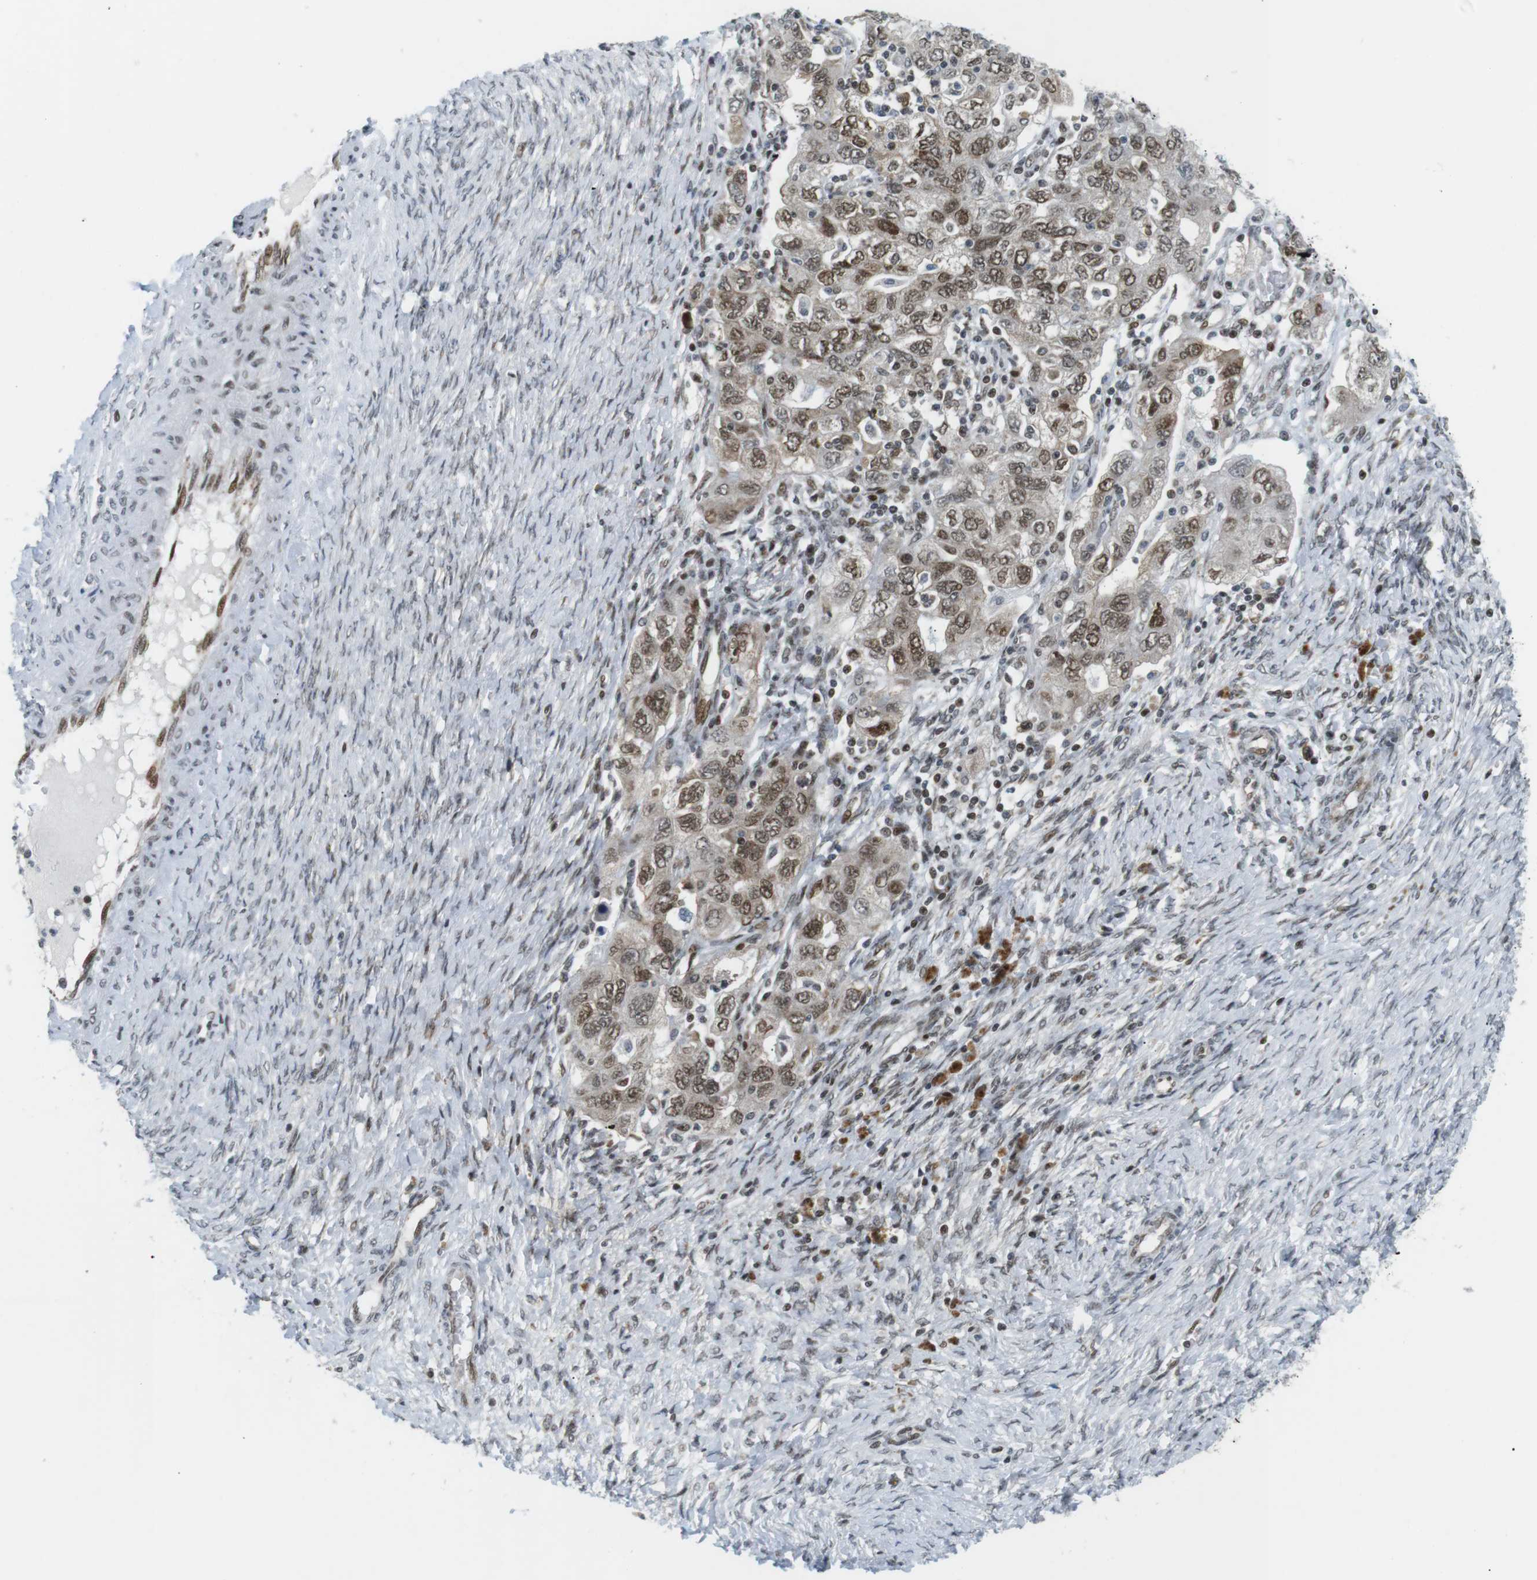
{"staining": {"intensity": "moderate", "quantity": ">75%", "location": "nuclear"}, "tissue": "ovarian cancer", "cell_type": "Tumor cells", "image_type": "cancer", "snomed": [{"axis": "morphology", "description": "Carcinoma, NOS"}, {"axis": "morphology", "description": "Cystadenocarcinoma, serous, NOS"}, {"axis": "topography", "description": "Ovary"}], "caption": "Protein staining of carcinoma (ovarian) tissue reveals moderate nuclear expression in about >75% of tumor cells.", "gene": "CDC27", "patient": {"sex": "female", "age": 69}}